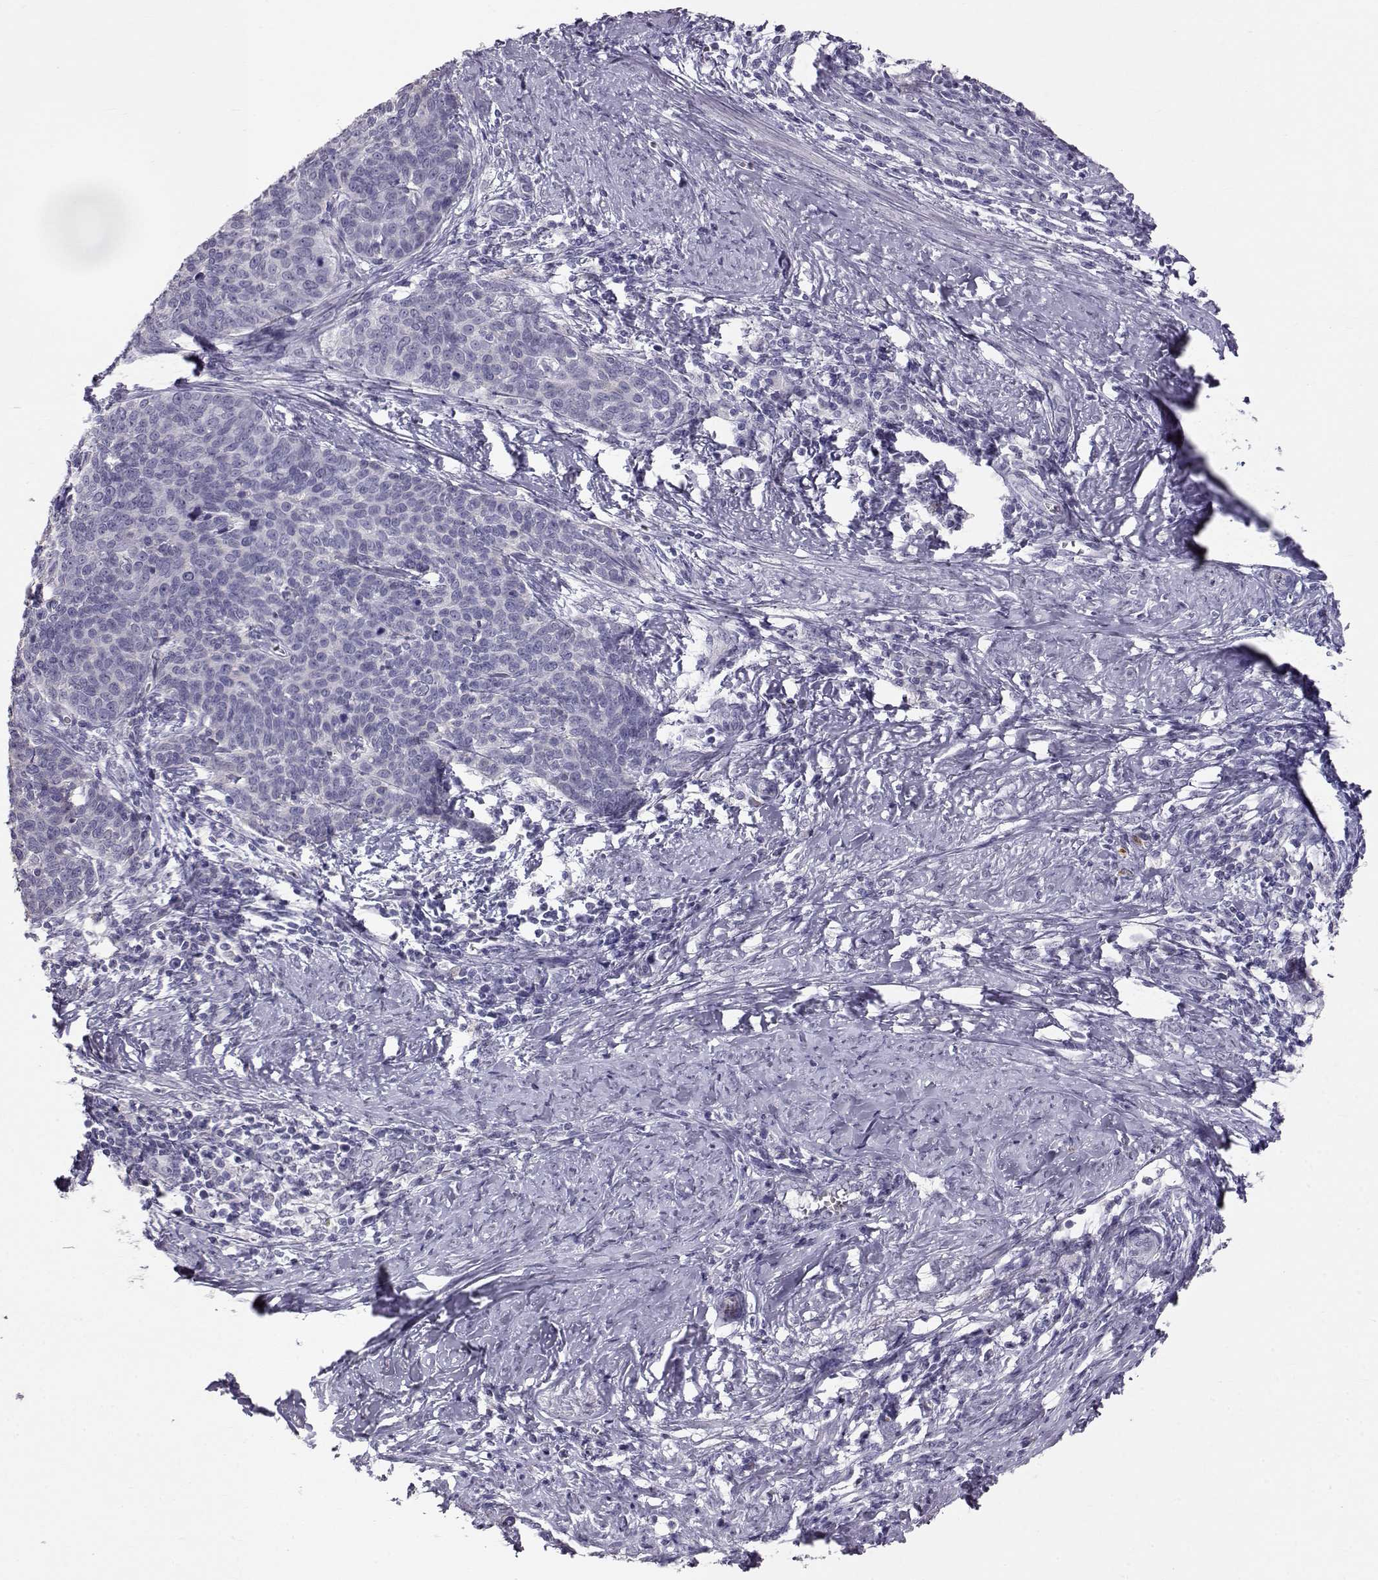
{"staining": {"intensity": "negative", "quantity": "none", "location": "none"}, "tissue": "cervical cancer", "cell_type": "Tumor cells", "image_type": "cancer", "snomed": [{"axis": "morphology", "description": "Squamous cell carcinoma, NOS"}, {"axis": "topography", "description": "Cervix"}], "caption": "Cervical squamous cell carcinoma stained for a protein using IHC reveals no expression tumor cells.", "gene": "RD3", "patient": {"sex": "female", "age": 39}}